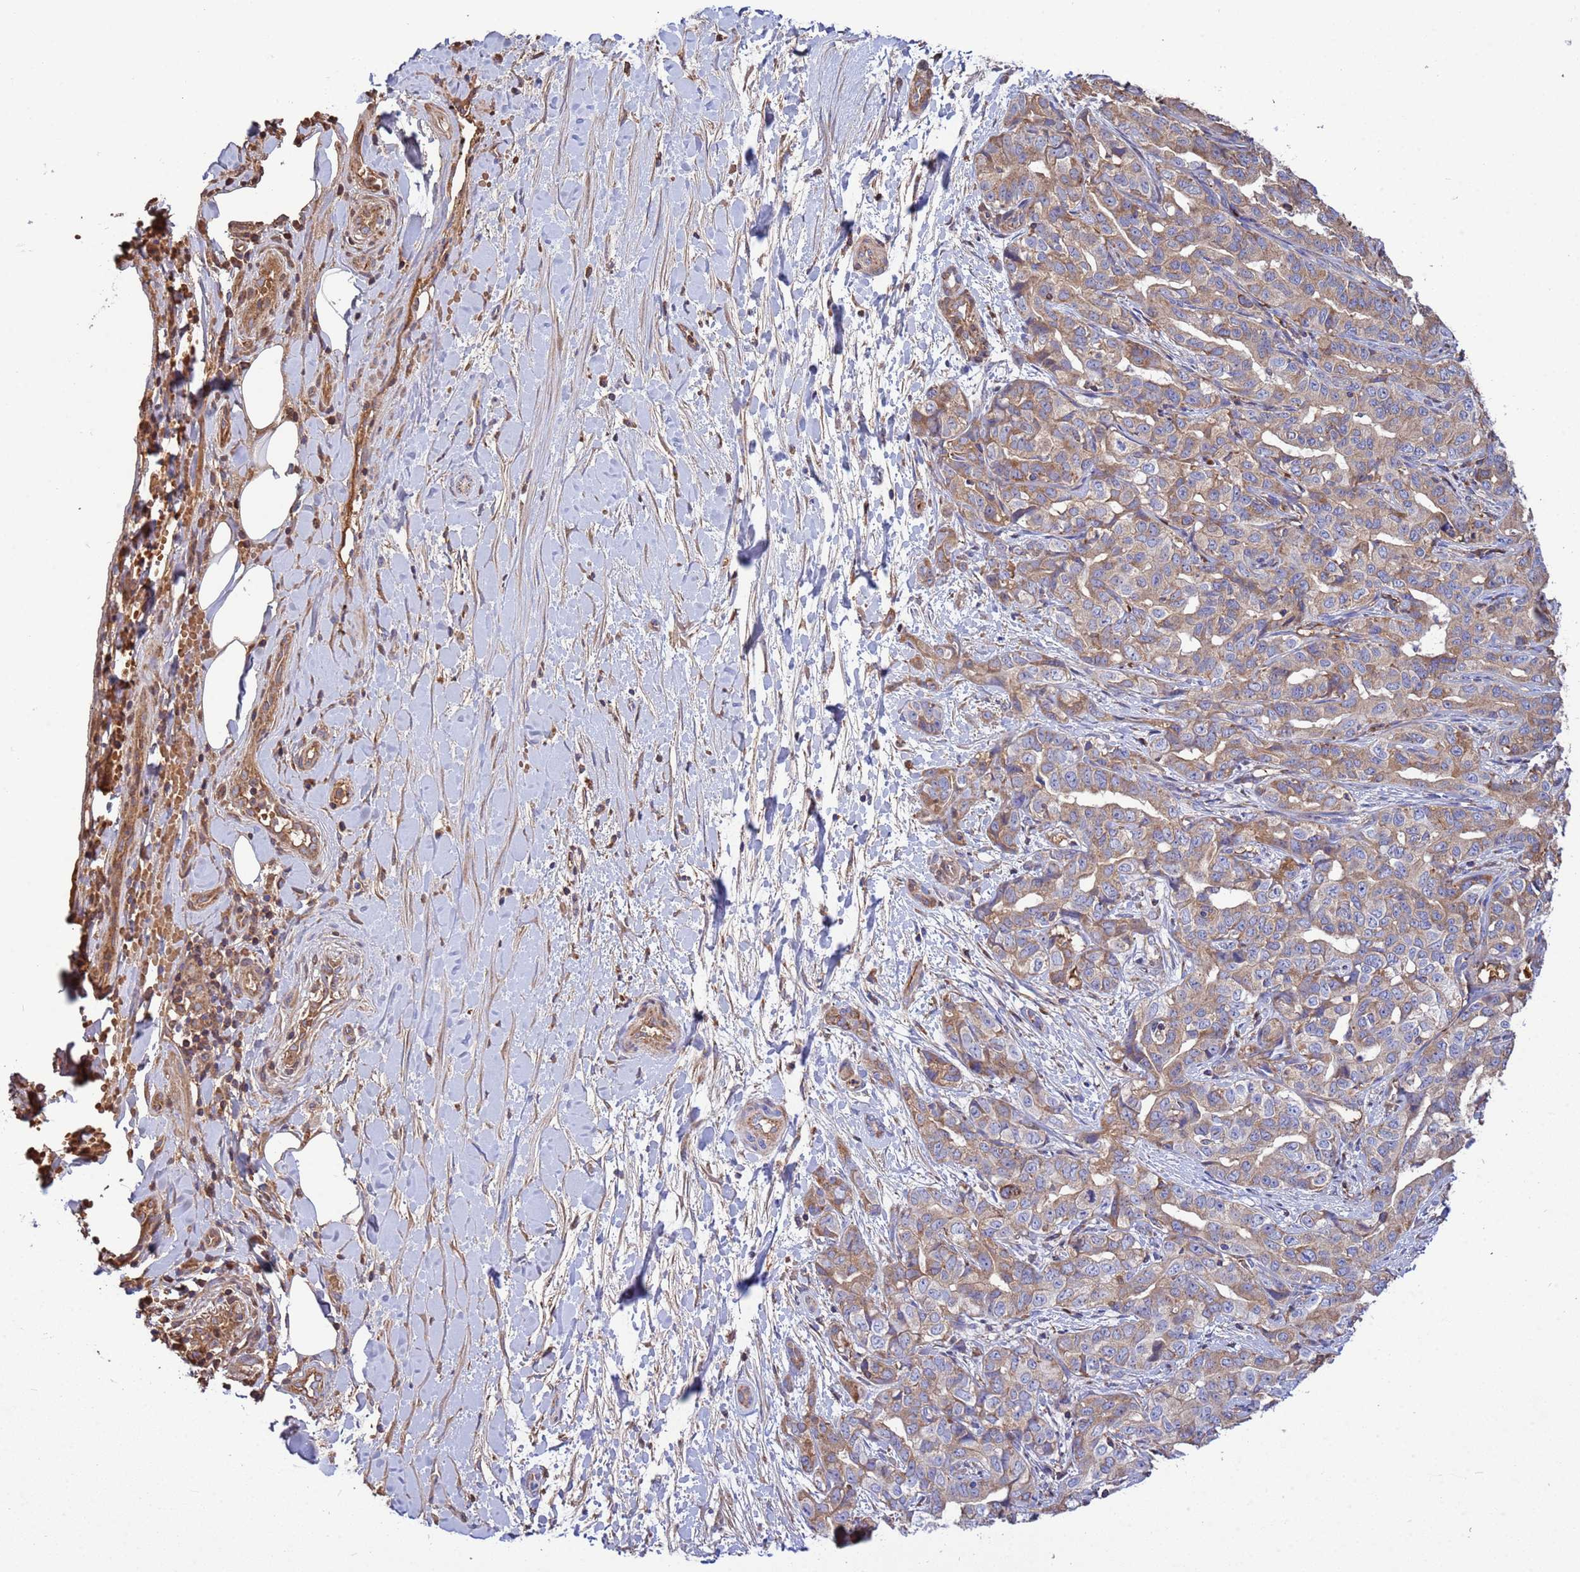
{"staining": {"intensity": "weak", "quantity": ">75%", "location": "cytoplasmic/membranous"}, "tissue": "liver cancer", "cell_type": "Tumor cells", "image_type": "cancer", "snomed": [{"axis": "morphology", "description": "Cholangiocarcinoma"}, {"axis": "topography", "description": "Liver"}], "caption": "Liver cholangiocarcinoma tissue exhibits weak cytoplasmic/membranous staining in approximately >75% of tumor cells", "gene": "GLUD1", "patient": {"sex": "male", "age": 59}}